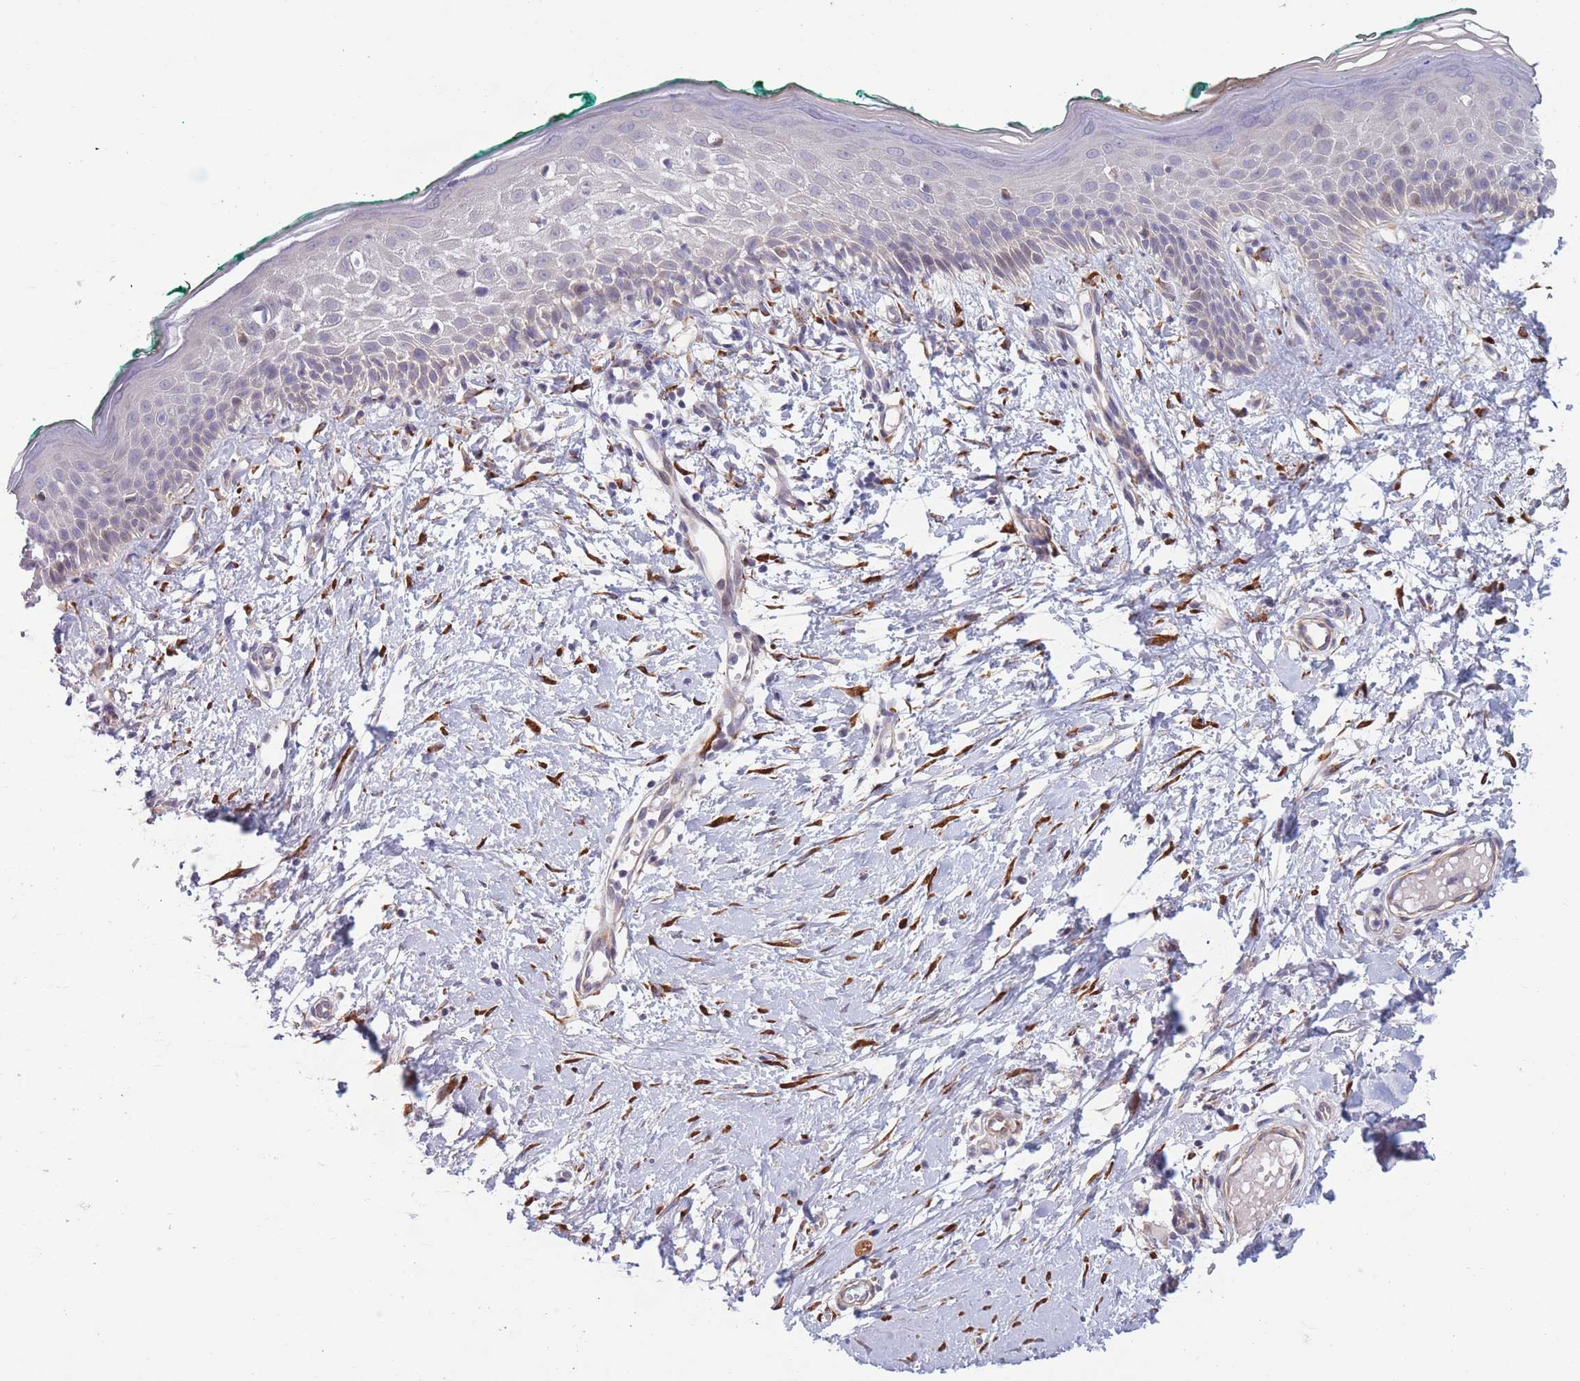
{"staining": {"intensity": "negative", "quantity": "none", "location": "none"}, "tissue": "skin", "cell_type": "Fibroblasts", "image_type": "normal", "snomed": [{"axis": "morphology", "description": "Normal tissue, NOS"}, {"axis": "morphology", "description": "Malignant melanoma, NOS"}, {"axis": "topography", "description": "Skin"}], "caption": "Immunohistochemical staining of normal skin demonstrates no significant positivity in fibroblasts.", "gene": "CCNQ", "patient": {"sex": "male", "age": 62}}